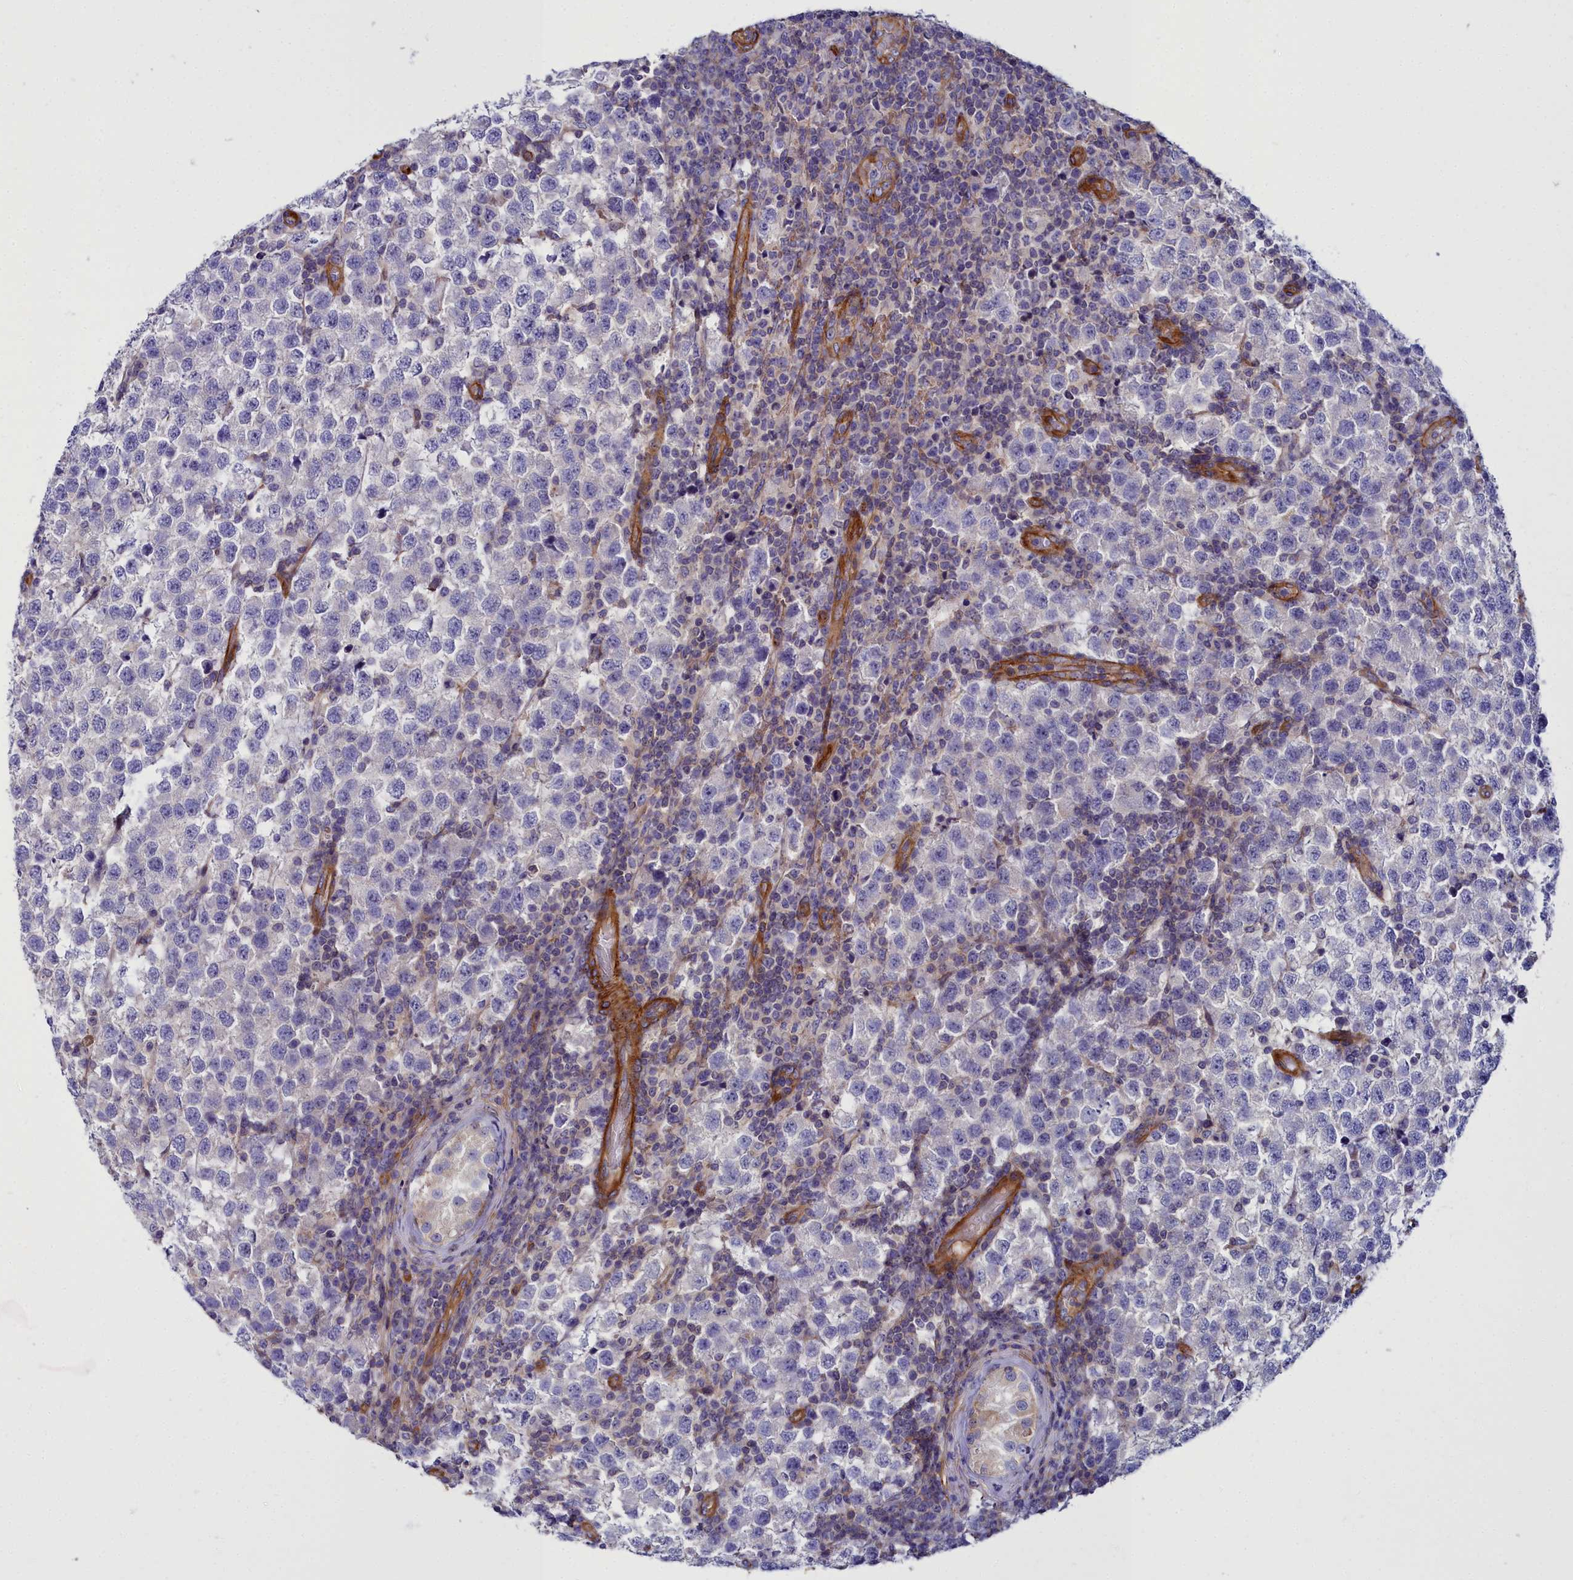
{"staining": {"intensity": "negative", "quantity": "none", "location": "none"}, "tissue": "testis cancer", "cell_type": "Tumor cells", "image_type": "cancer", "snomed": [{"axis": "morphology", "description": "Seminoma, NOS"}, {"axis": "topography", "description": "Testis"}], "caption": "Tumor cells are negative for brown protein staining in testis cancer.", "gene": "FADS3", "patient": {"sex": "male", "age": 34}}